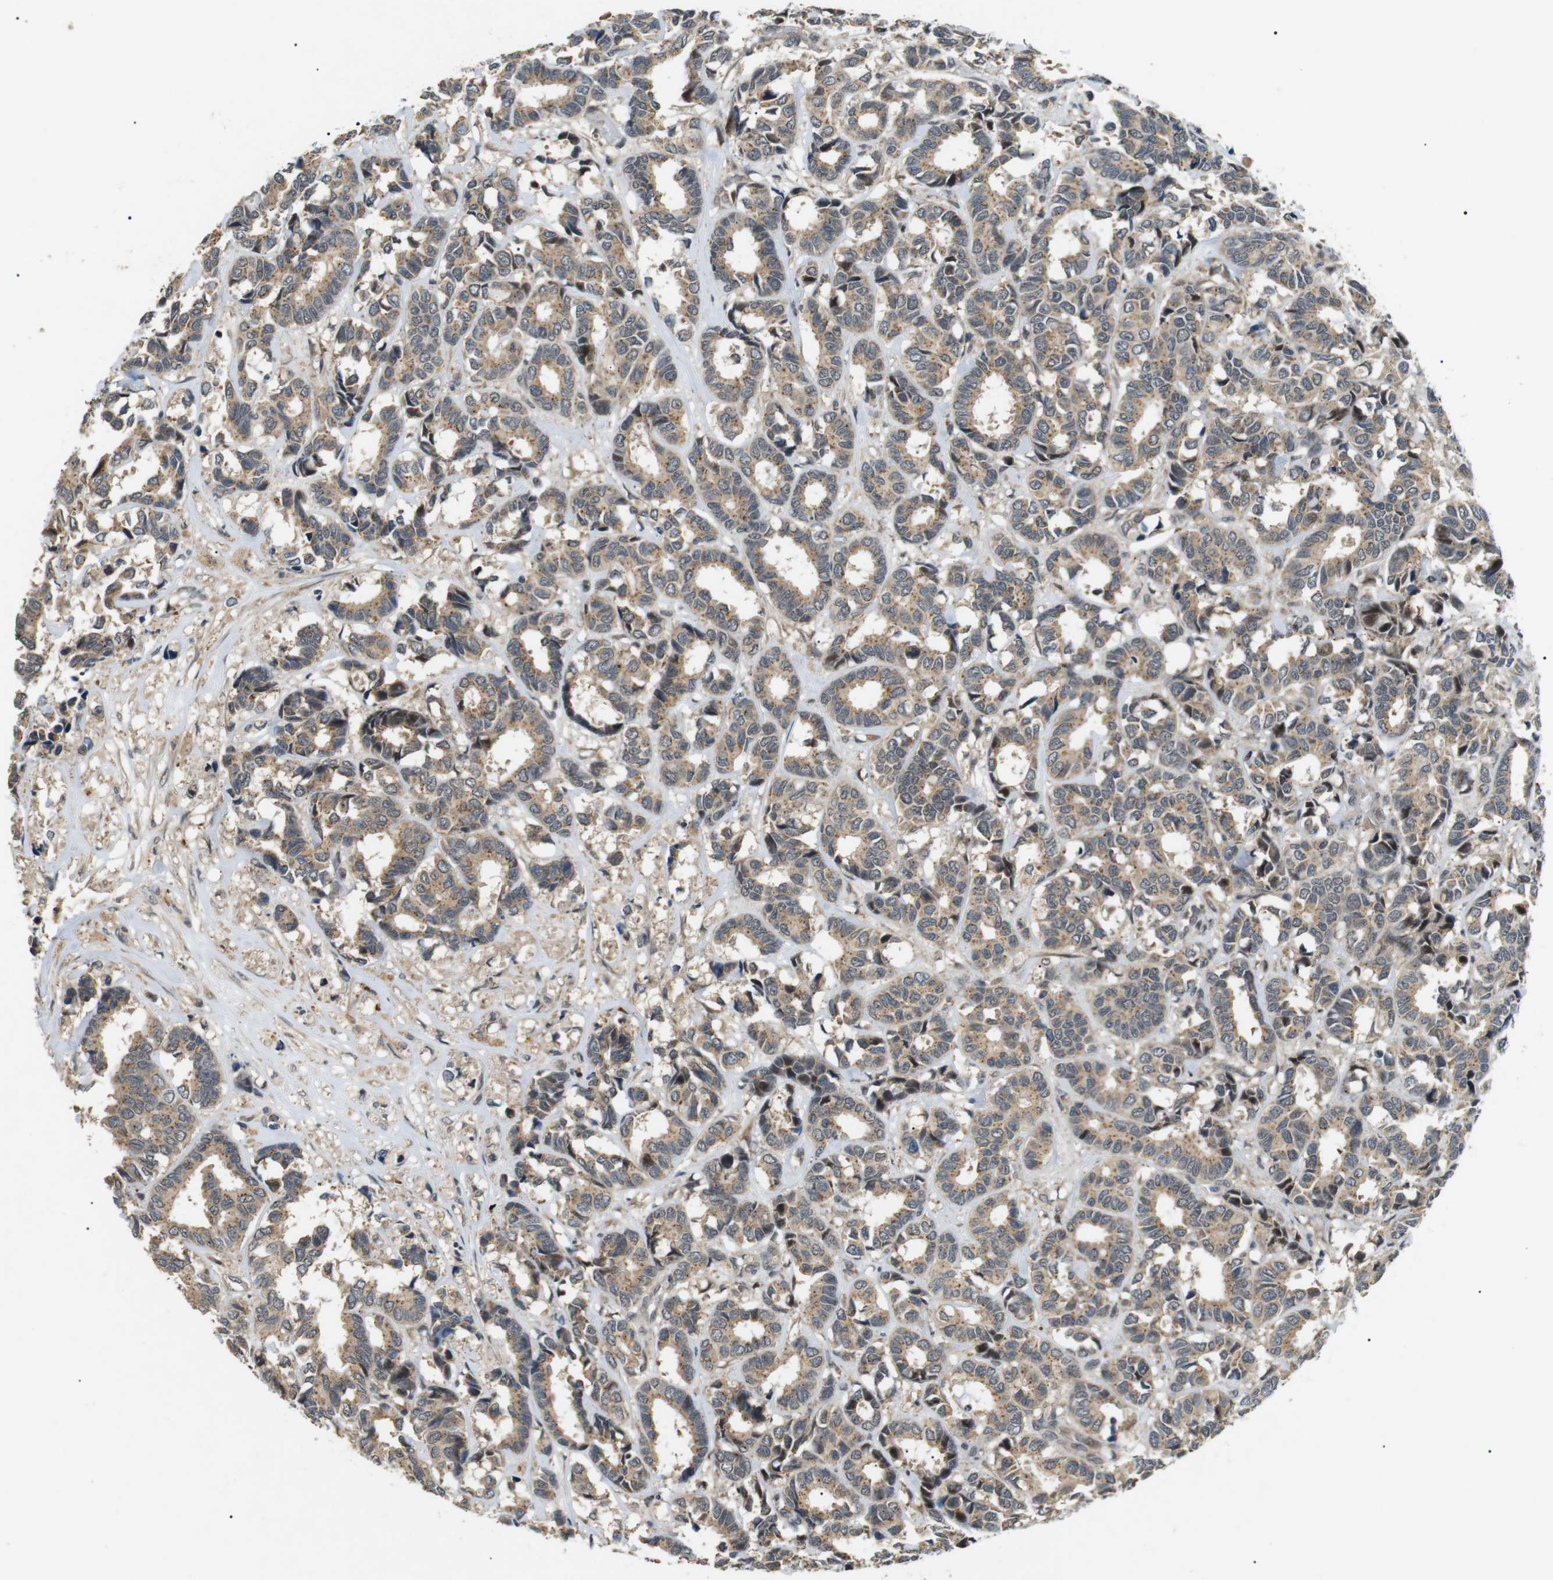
{"staining": {"intensity": "weak", "quantity": ">75%", "location": "cytoplasmic/membranous"}, "tissue": "breast cancer", "cell_type": "Tumor cells", "image_type": "cancer", "snomed": [{"axis": "morphology", "description": "Duct carcinoma"}, {"axis": "topography", "description": "Breast"}], "caption": "Breast cancer (invasive ductal carcinoma) tissue demonstrates weak cytoplasmic/membranous staining in approximately >75% of tumor cells", "gene": "HSPA13", "patient": {"sex": "female", "age": 87}}